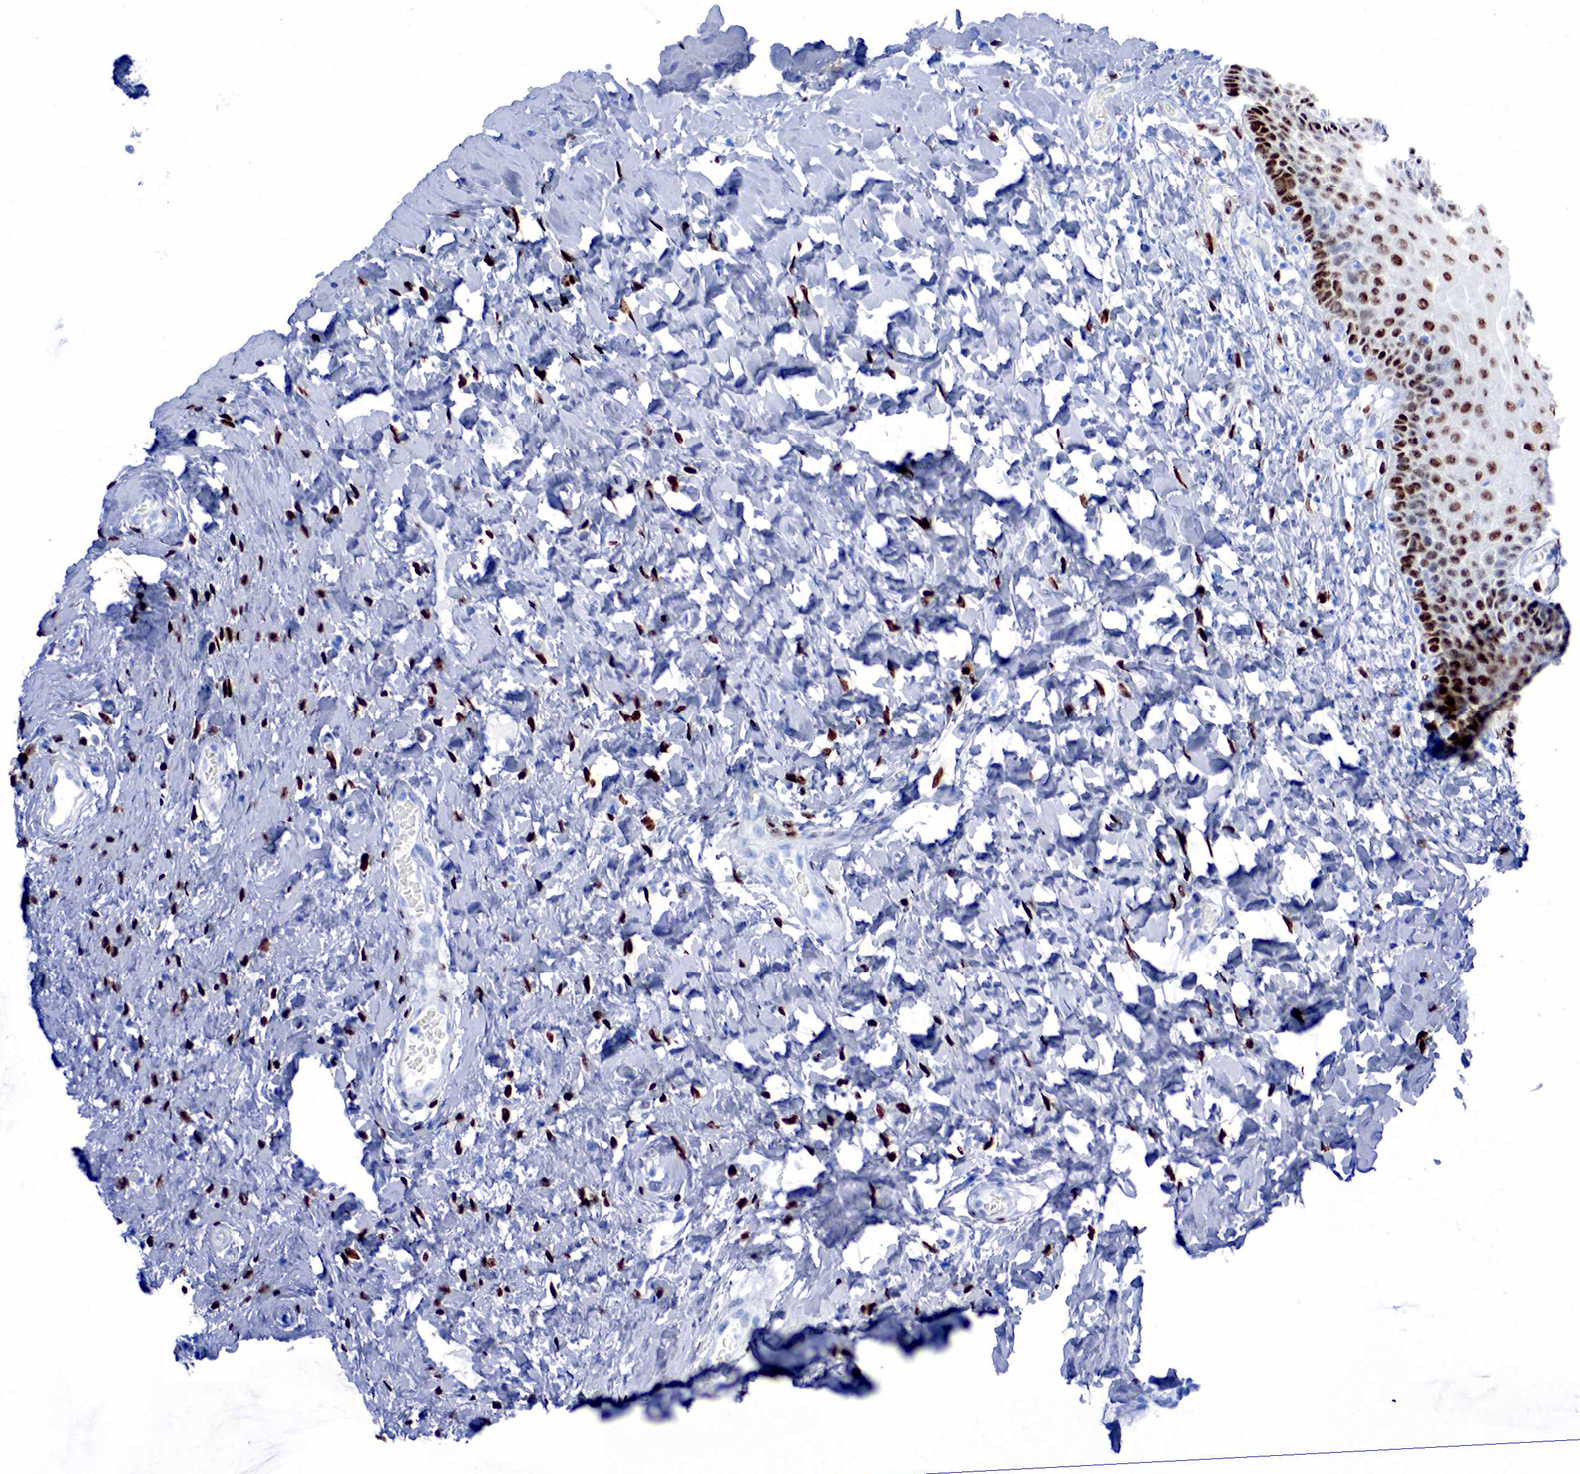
{"staining": {"intensity": "strong", "quantity": ">75%", "location": "nuclear"}, "tissue": "cervix", "cell_type": "Glandular cells", "image_type": "normal", "snomed": [{"axis": "morphology", "description": "Normal tissue, NOS"}, {"axis": "topography", "description": "Cervix"}], "caption": "Immunohistochemical staining of normal cervix shows strong nuclear protein expression in about >75% of glandular cells.", "gene": "ESR1", "patient": {"sex": "female", "age": 53}}